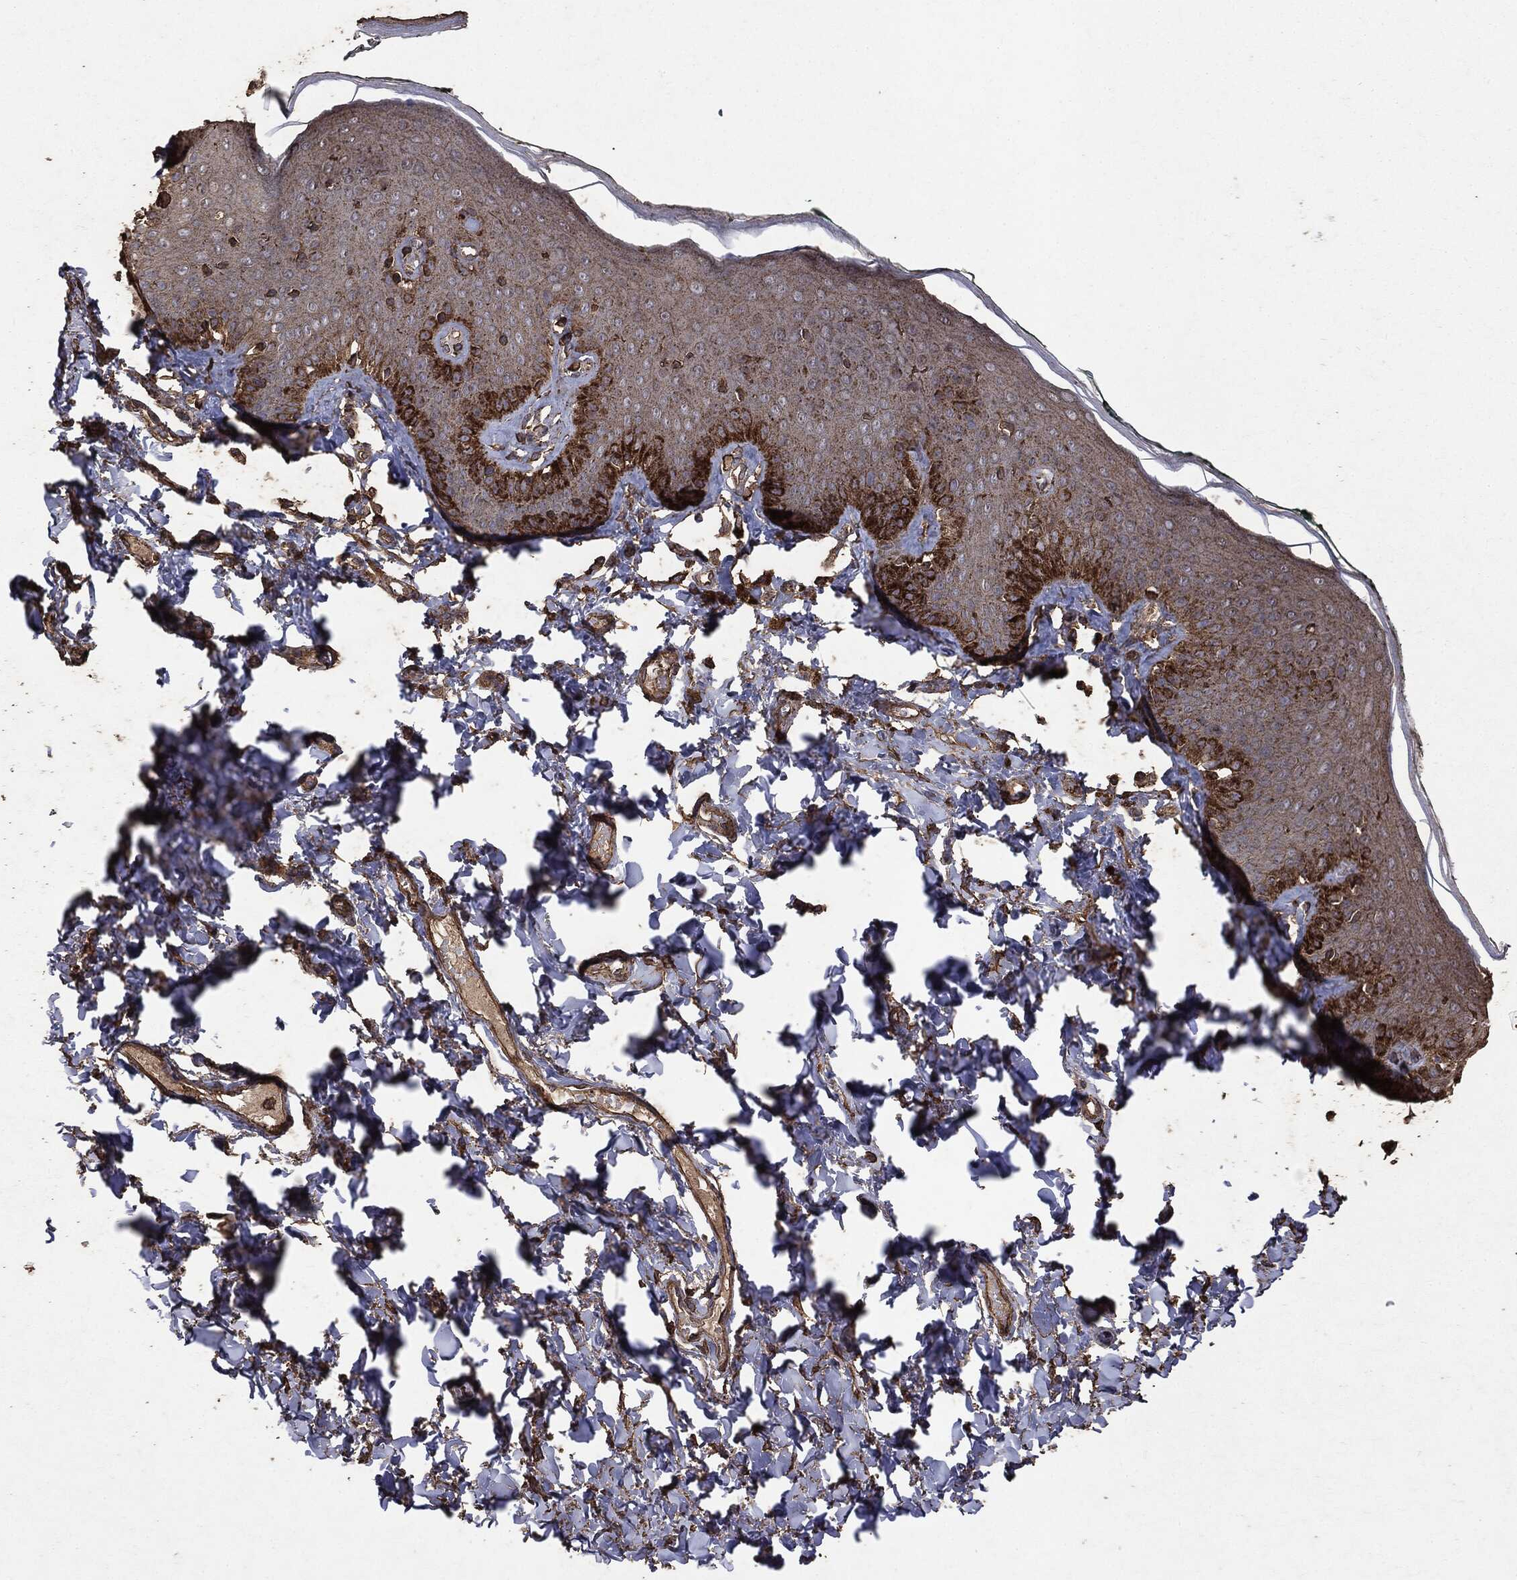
{"staining": {"intensity": "strong", "quantity": "<25%", "location": "cytoplasmic/membranous"}, "tissue": "vagina", "cell_type": "Squamous epithelial cells", "image_type": "normal", "snomed": [{"axis": "morphology", "description": "Normal tissue, NOS"}, {"axis": "topography", "description": "Vagina"}], "caption": "Squamous epithelial cells exhibit strong cytoplasmic/membranous expression in about <25% of cells in benign vagina.", "gene": "MTOR", "patient": {"sex": "female", "age": 66}}